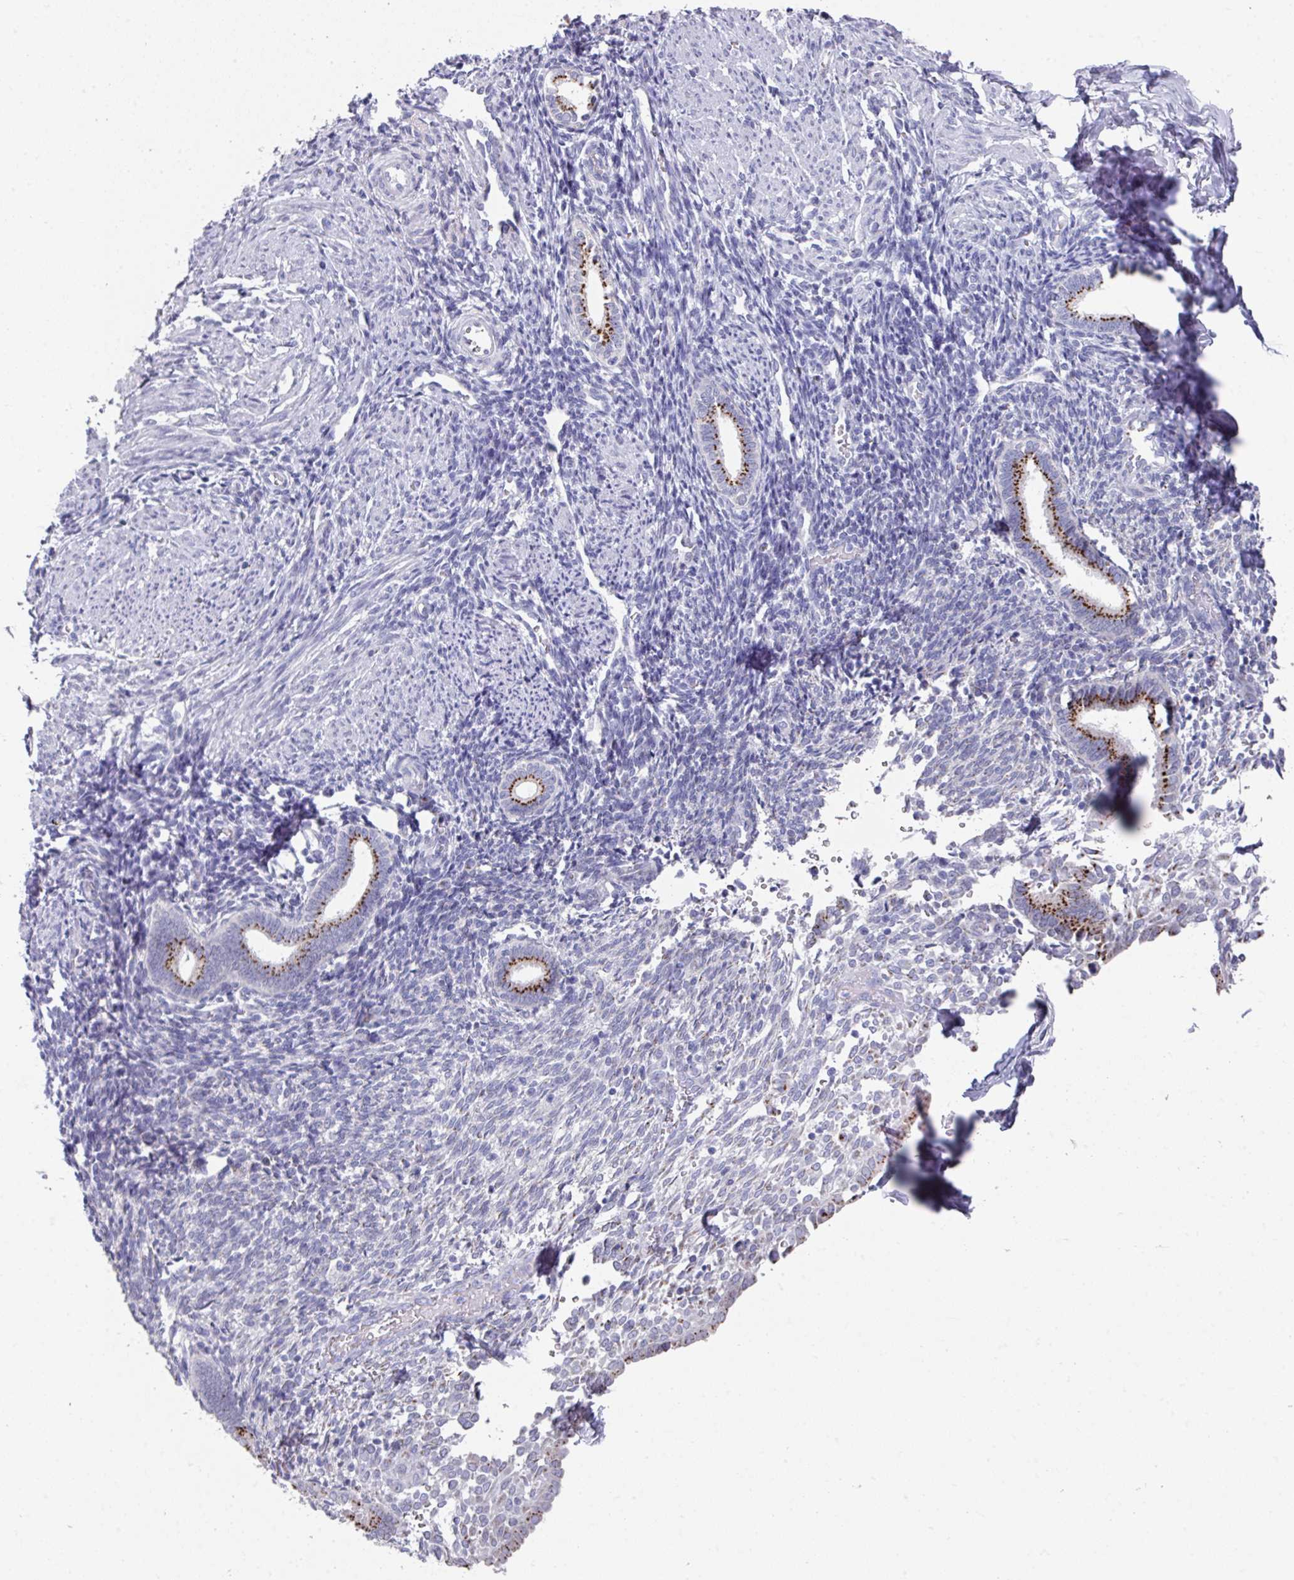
{"staining": {"intensity": "negative", "quantity": "none", "location": "none"}, "tissue": "endometrium", "cell_type": "Cells in endometrial stroma", "image_type": "normal", "snomed": [{"axis": "morphology", "description": "Normal tissue, NOS"}, {"axis": "topography", "description": "Endometrium"}], "caption": "There is no significant expression in cells in endometrial stroma of endometrium. (Brightfield microscopy of DAB immunohistochemistry (IHC) at high magnification).", "gene": "VKORC1L1", "patient": {"sex": "female", "age": 32}}